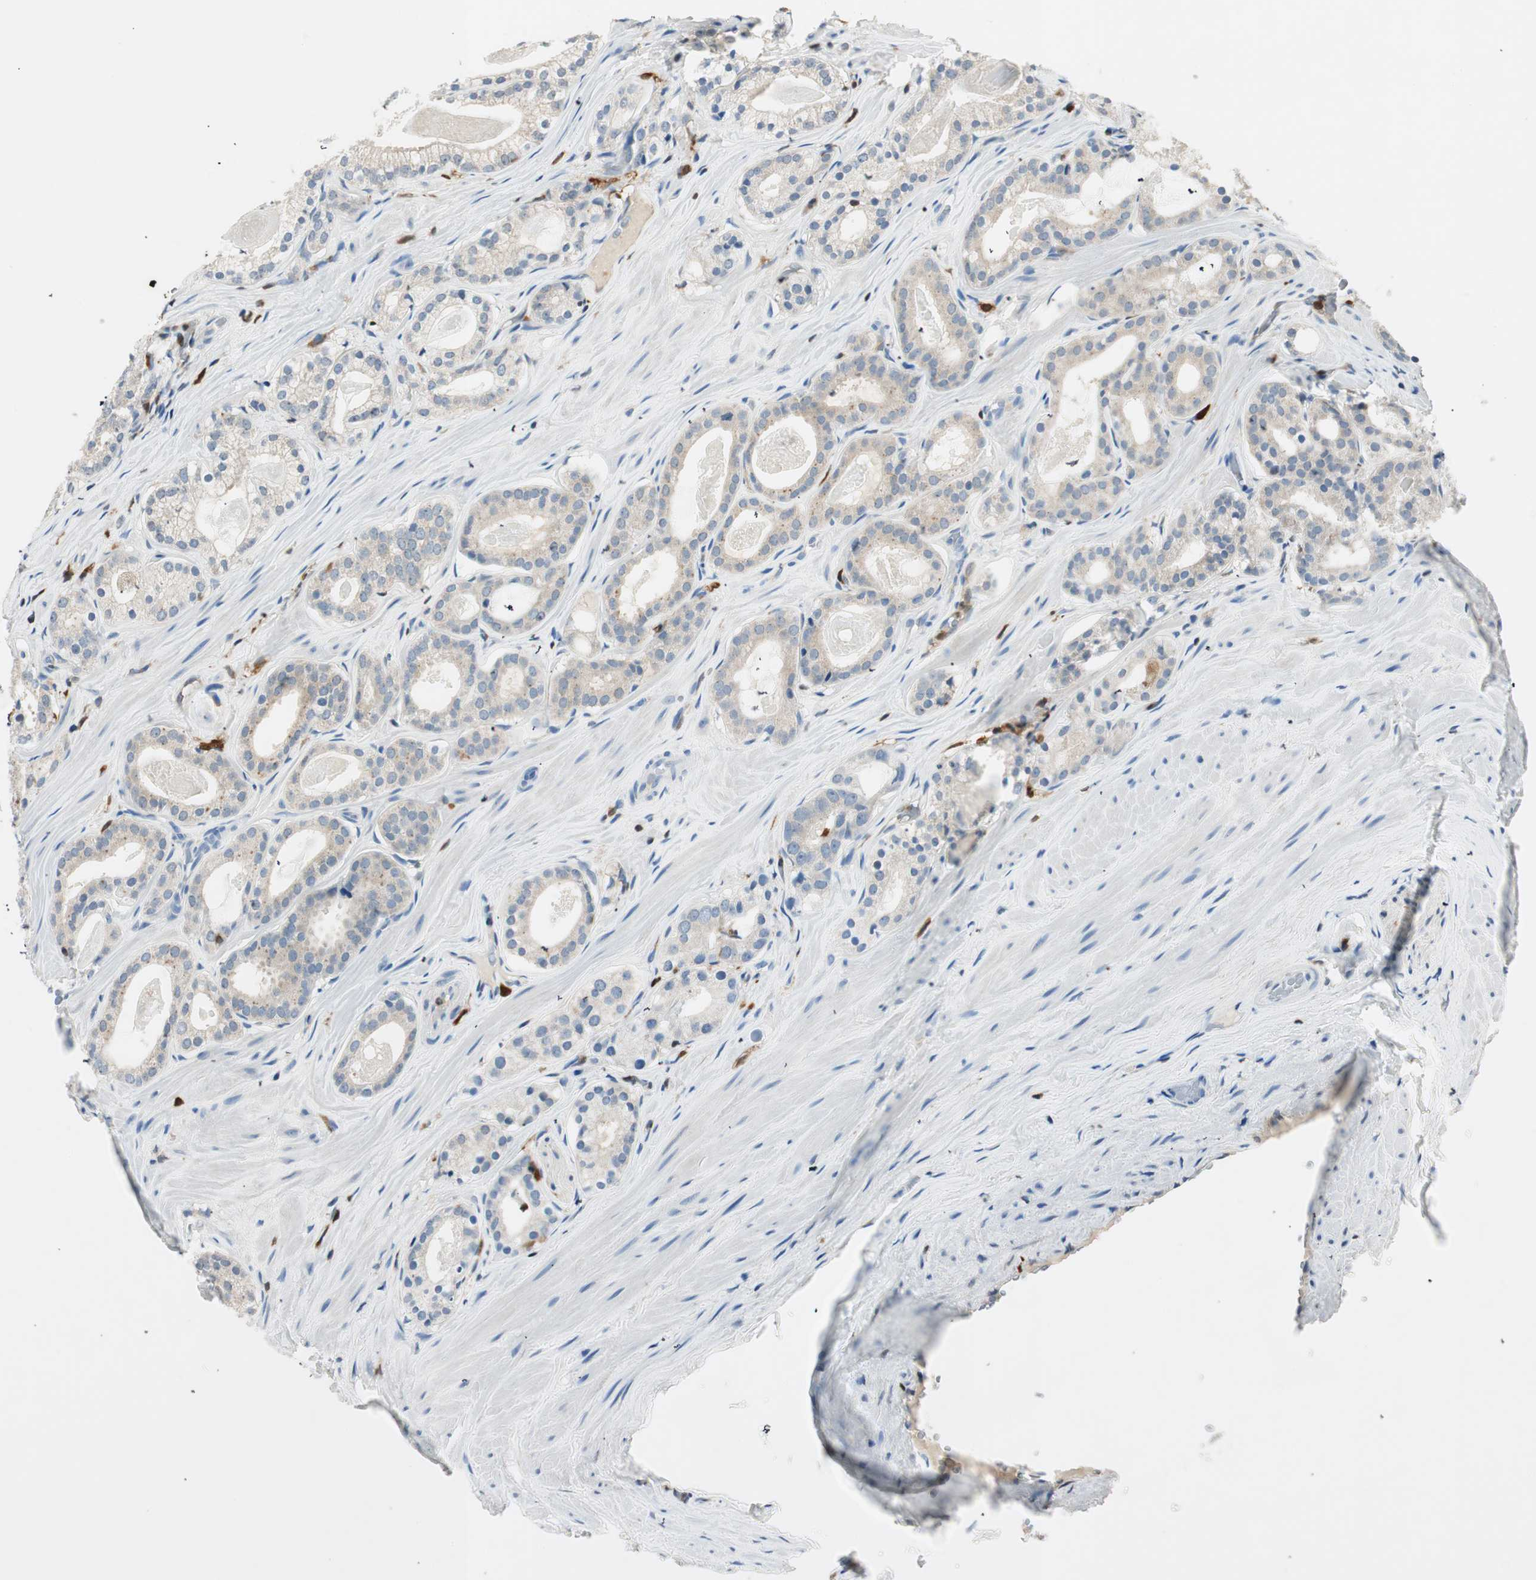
{"staining": {"intensity": "weak", "quantity": "<25%", "location": "cytoplasmic/membranous"}, "tissue": "prostate cancer", "cell_type": "Tumor cells", "image_type": "cancer", "snomed": [{"axis": "morphology", "description": "Adenocarcinoma, Low grade"}, {"axis": "topography", "description": "Prostate"}], "caption": "DAB immunohistochemical staining of prostate cancer (low-grade adenocarcinoma) shows no significant staining in tumor cells.", "gene": "COTL1", "patient": {"sex": "male", "age": 59}}